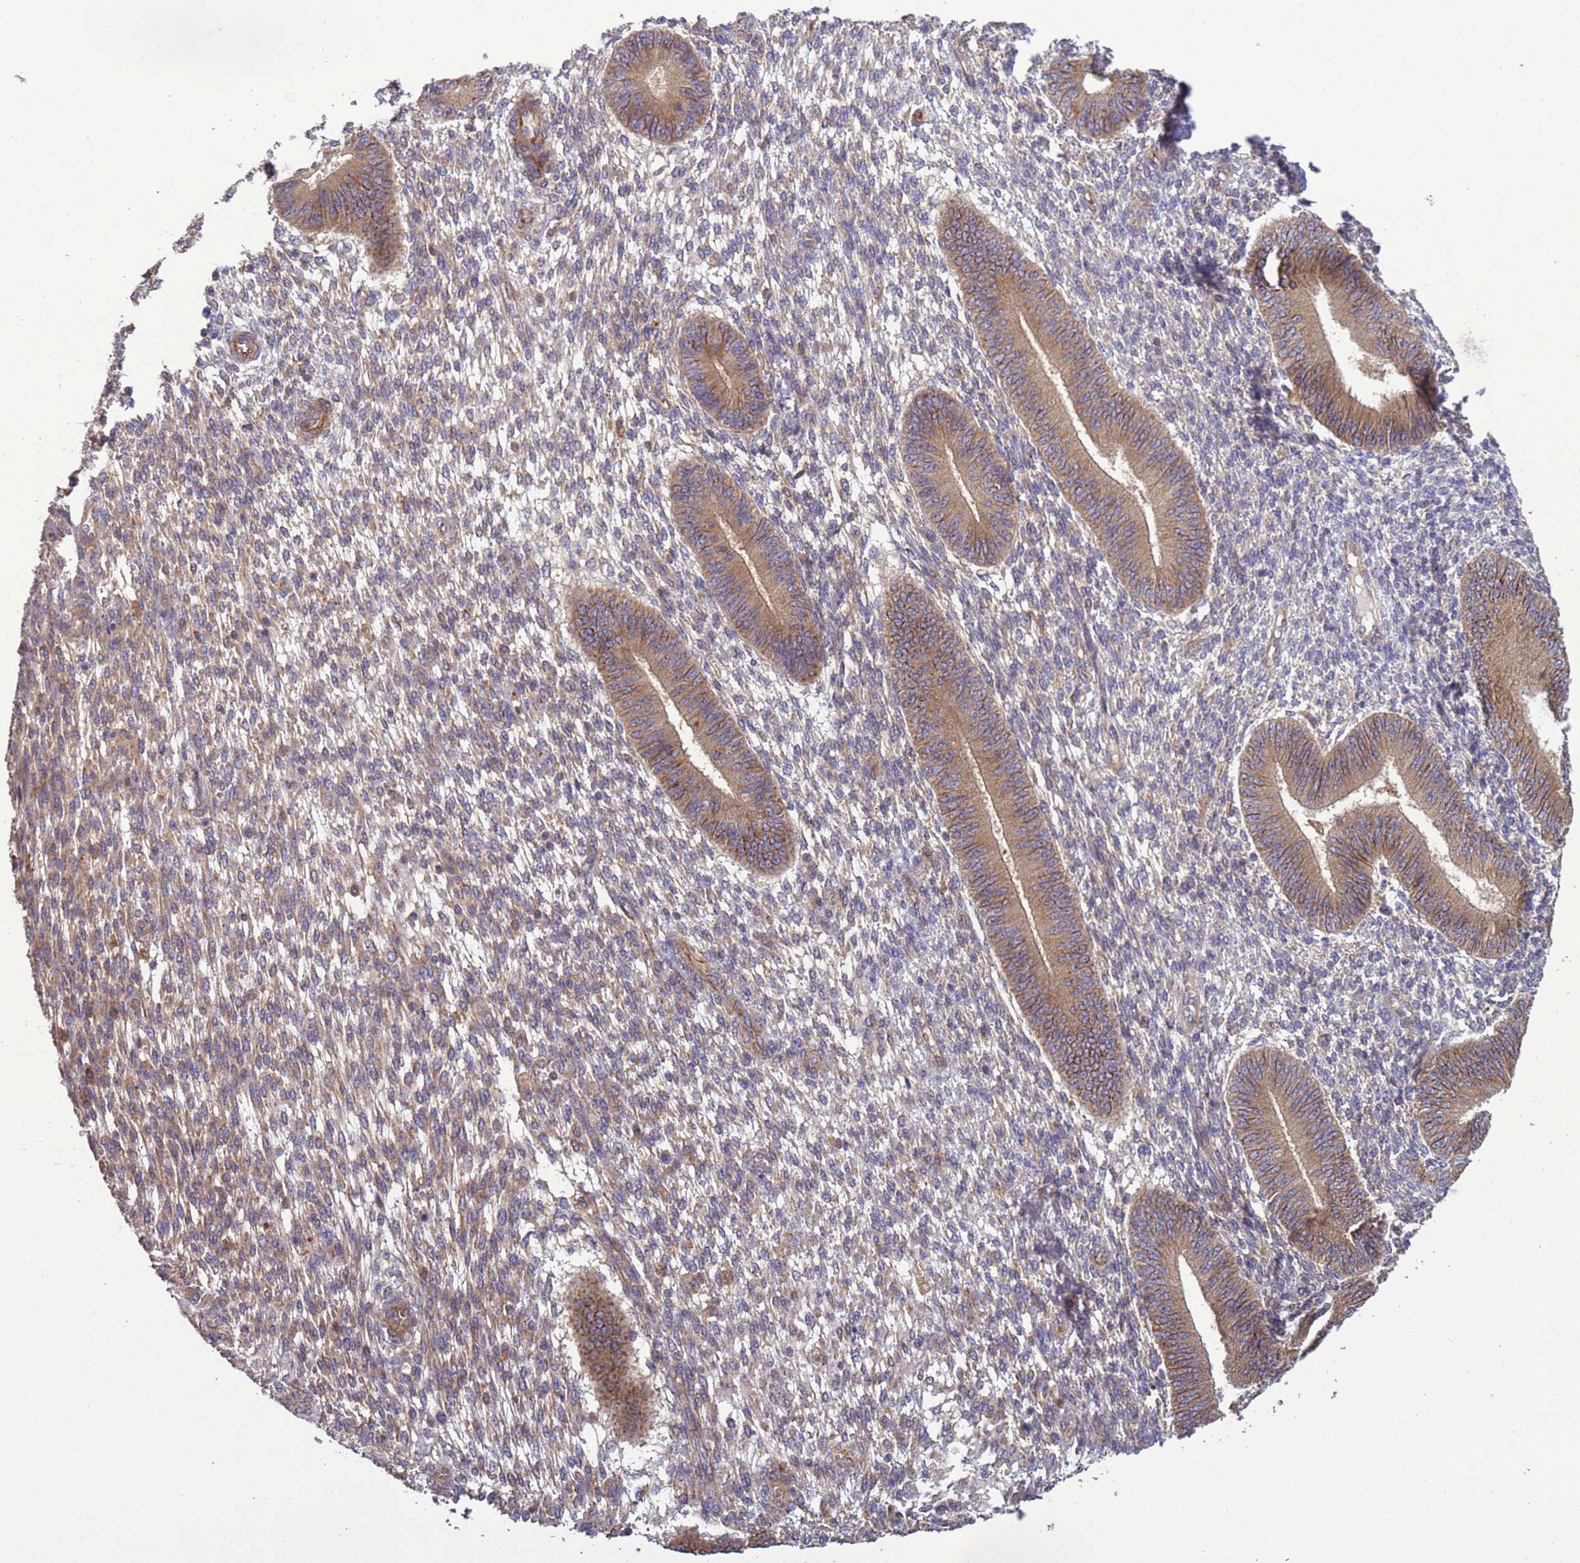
{"staining": {"intensity": "weak", "quantity": "25%-75%", "location": "cytoplasmic/membranous"}, "tissue": "endometrium", "cell_type": "Cells in endometrial stroma", "image_type": "normal", "snomed": [{"axis": "morphology", "description": "Normal tissue, NOS"}, {"axis": "topography", "description": "Endometrium"}], "caption": "A low amount of weak cytoplasmic/membranous expression is appreciated in about 25%-75% of cells in endometrial stroma in benign endometrium.", "gene": "RAB10", "patient": {"sex": "female", "age": 49}}